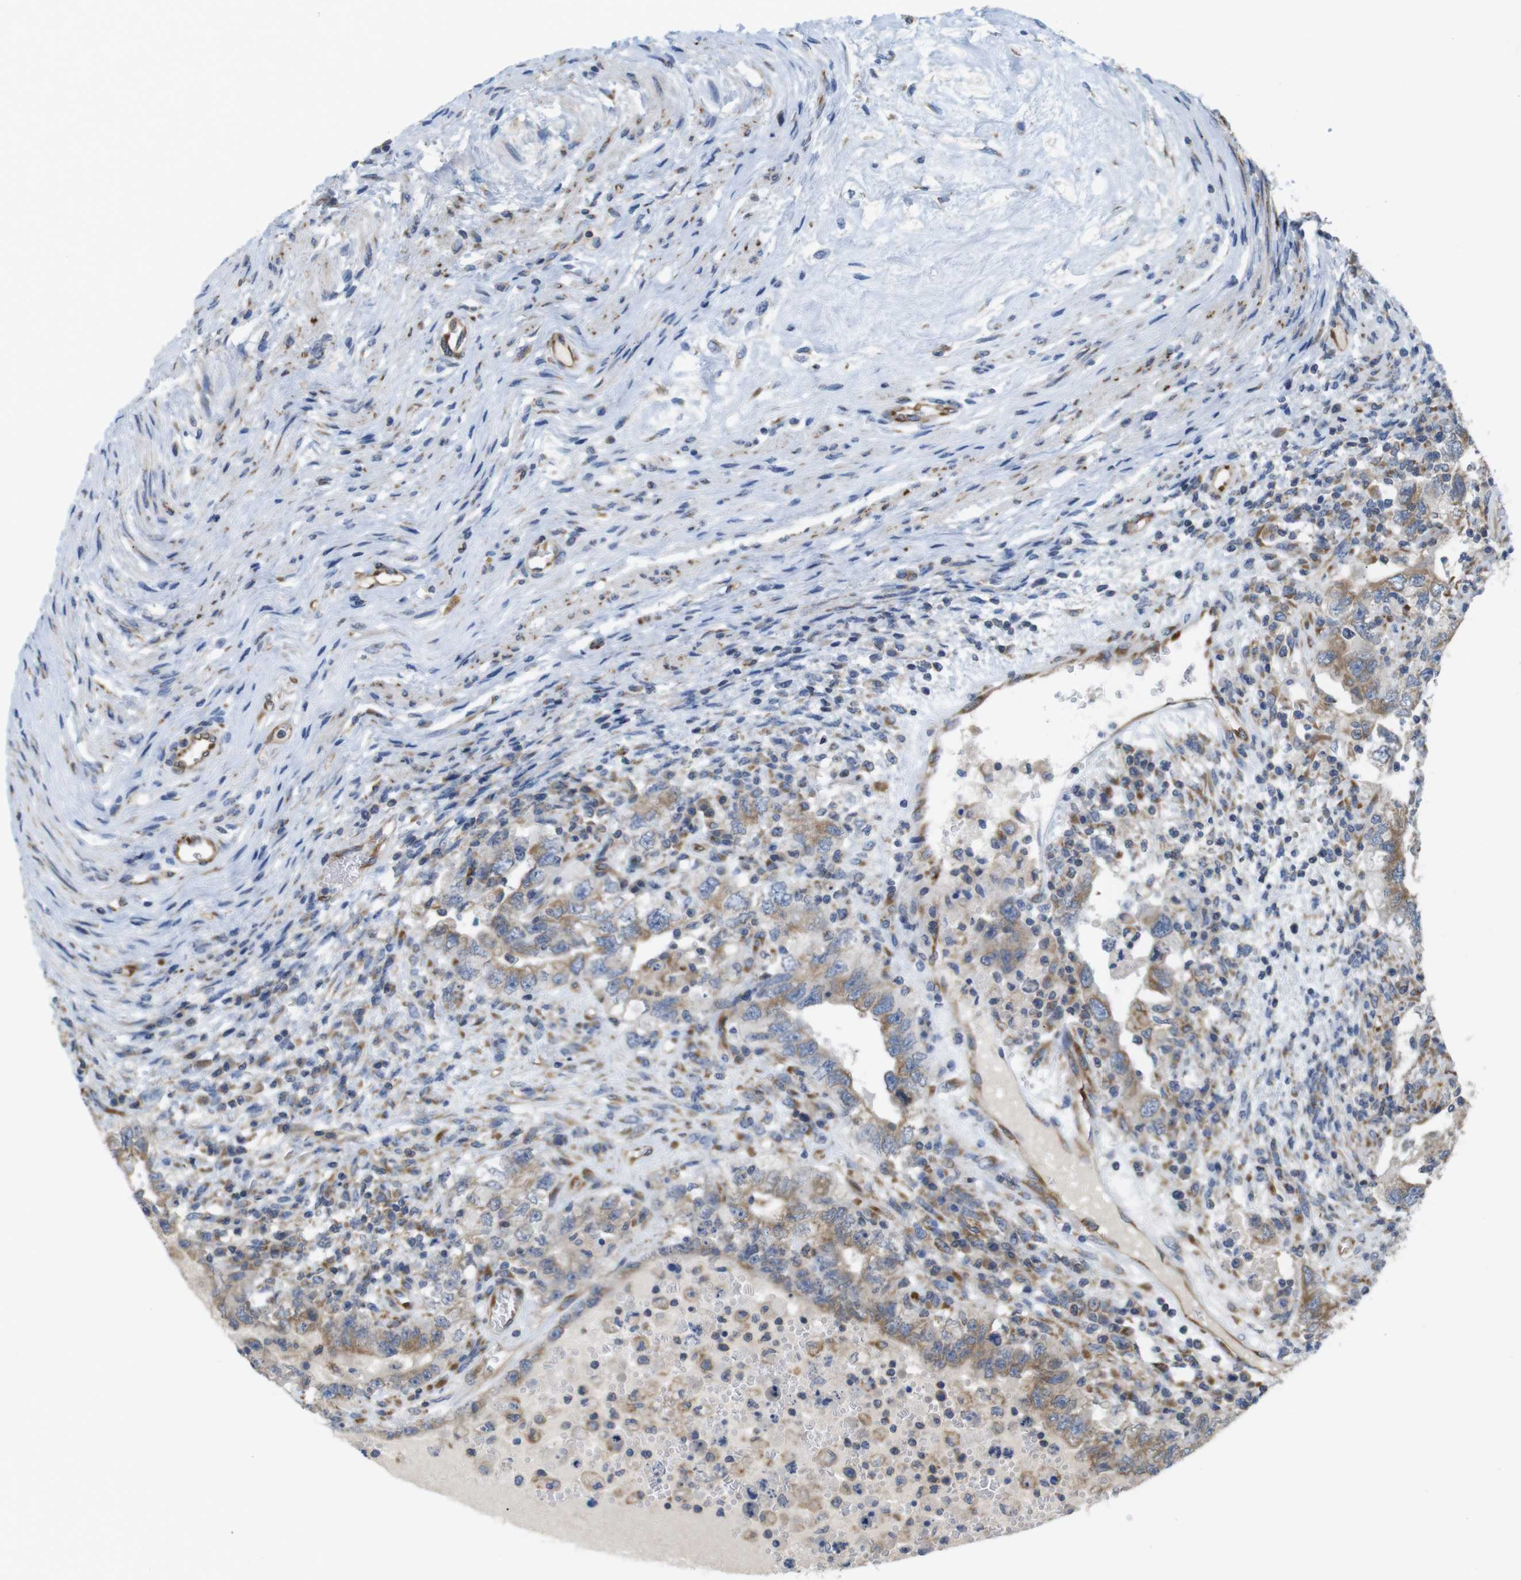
{"staining": {"intensity": "weak", "quantity": ">75%", "location": "cytoplasmic/membranous"}, "tissue": "testis cancer", "cell_type": "Tumor cells", "image_type": "cancer", "snomed": [{"axis": "morphology", "description": "Carcinoma, Embryonal, NOS"}, {"axis": "topography", "description": "Testis"}], "caption": "The photomicrograph displays staining of embryonal carcinoma (testis), revealing weak cytoplasmic/membranous protein expression (brown color) within tumor cells.", "gene": "PCNX2", "patient": {"sex": "male", "age": 26}}